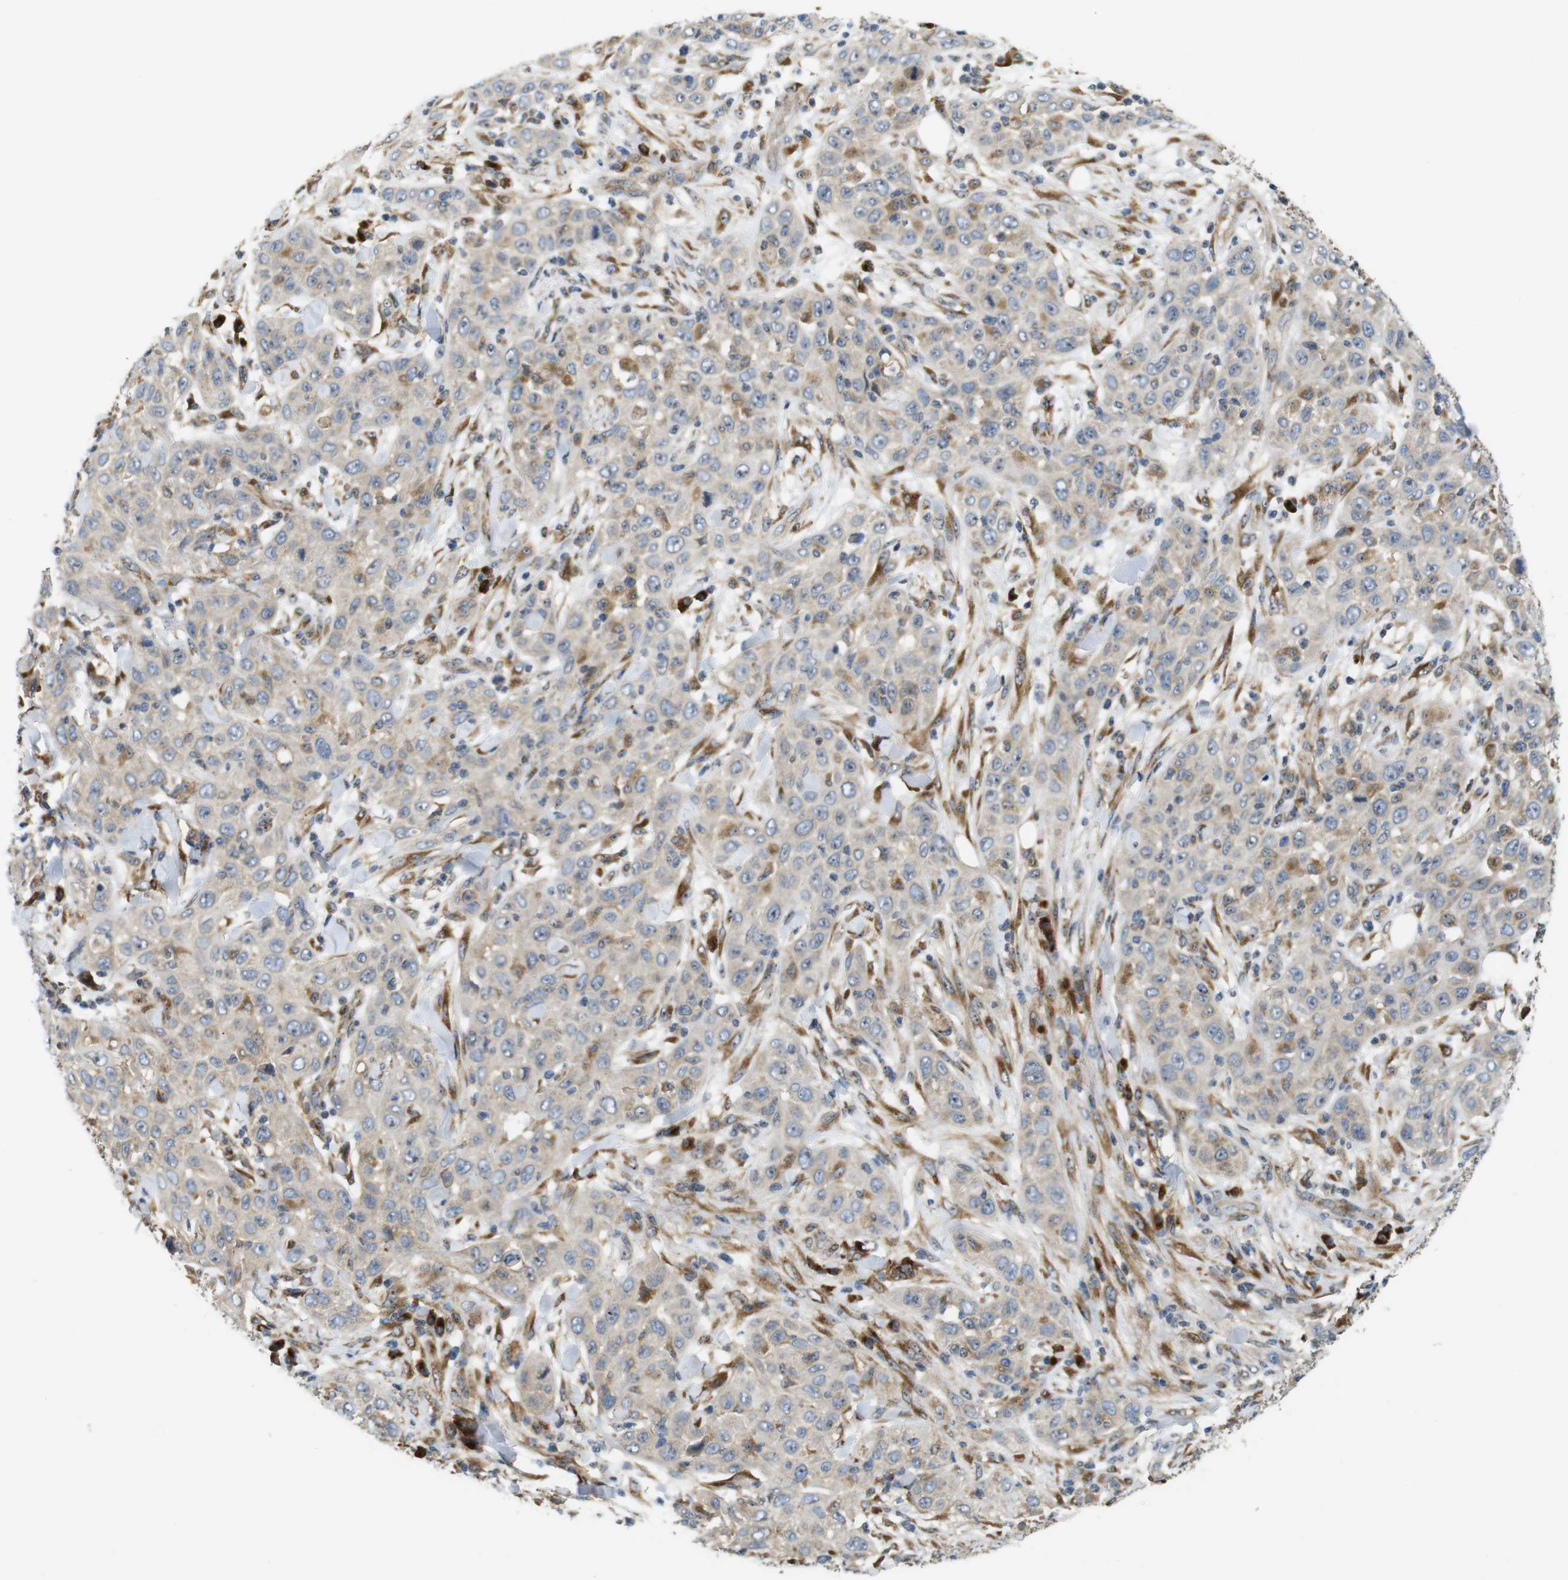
{"staining": {"intensity": "negative", "quantity": "none", "location": "none"}, "tissue": "skin cancer", "cell_type": "Tumor cells", "image_type": "cancer", "snomed": [{"axis": "morphology", "description": "Squamous cell carcinoma, NOS"}, {"axis": "topography", "description": "Skin"}], "caption": "Immunohistochemistry (IHC) of skin cancer demonstrates no staining in tumor cells.", "gene": "TMEM143", "patient": {"sex": "female", "age": 88}}